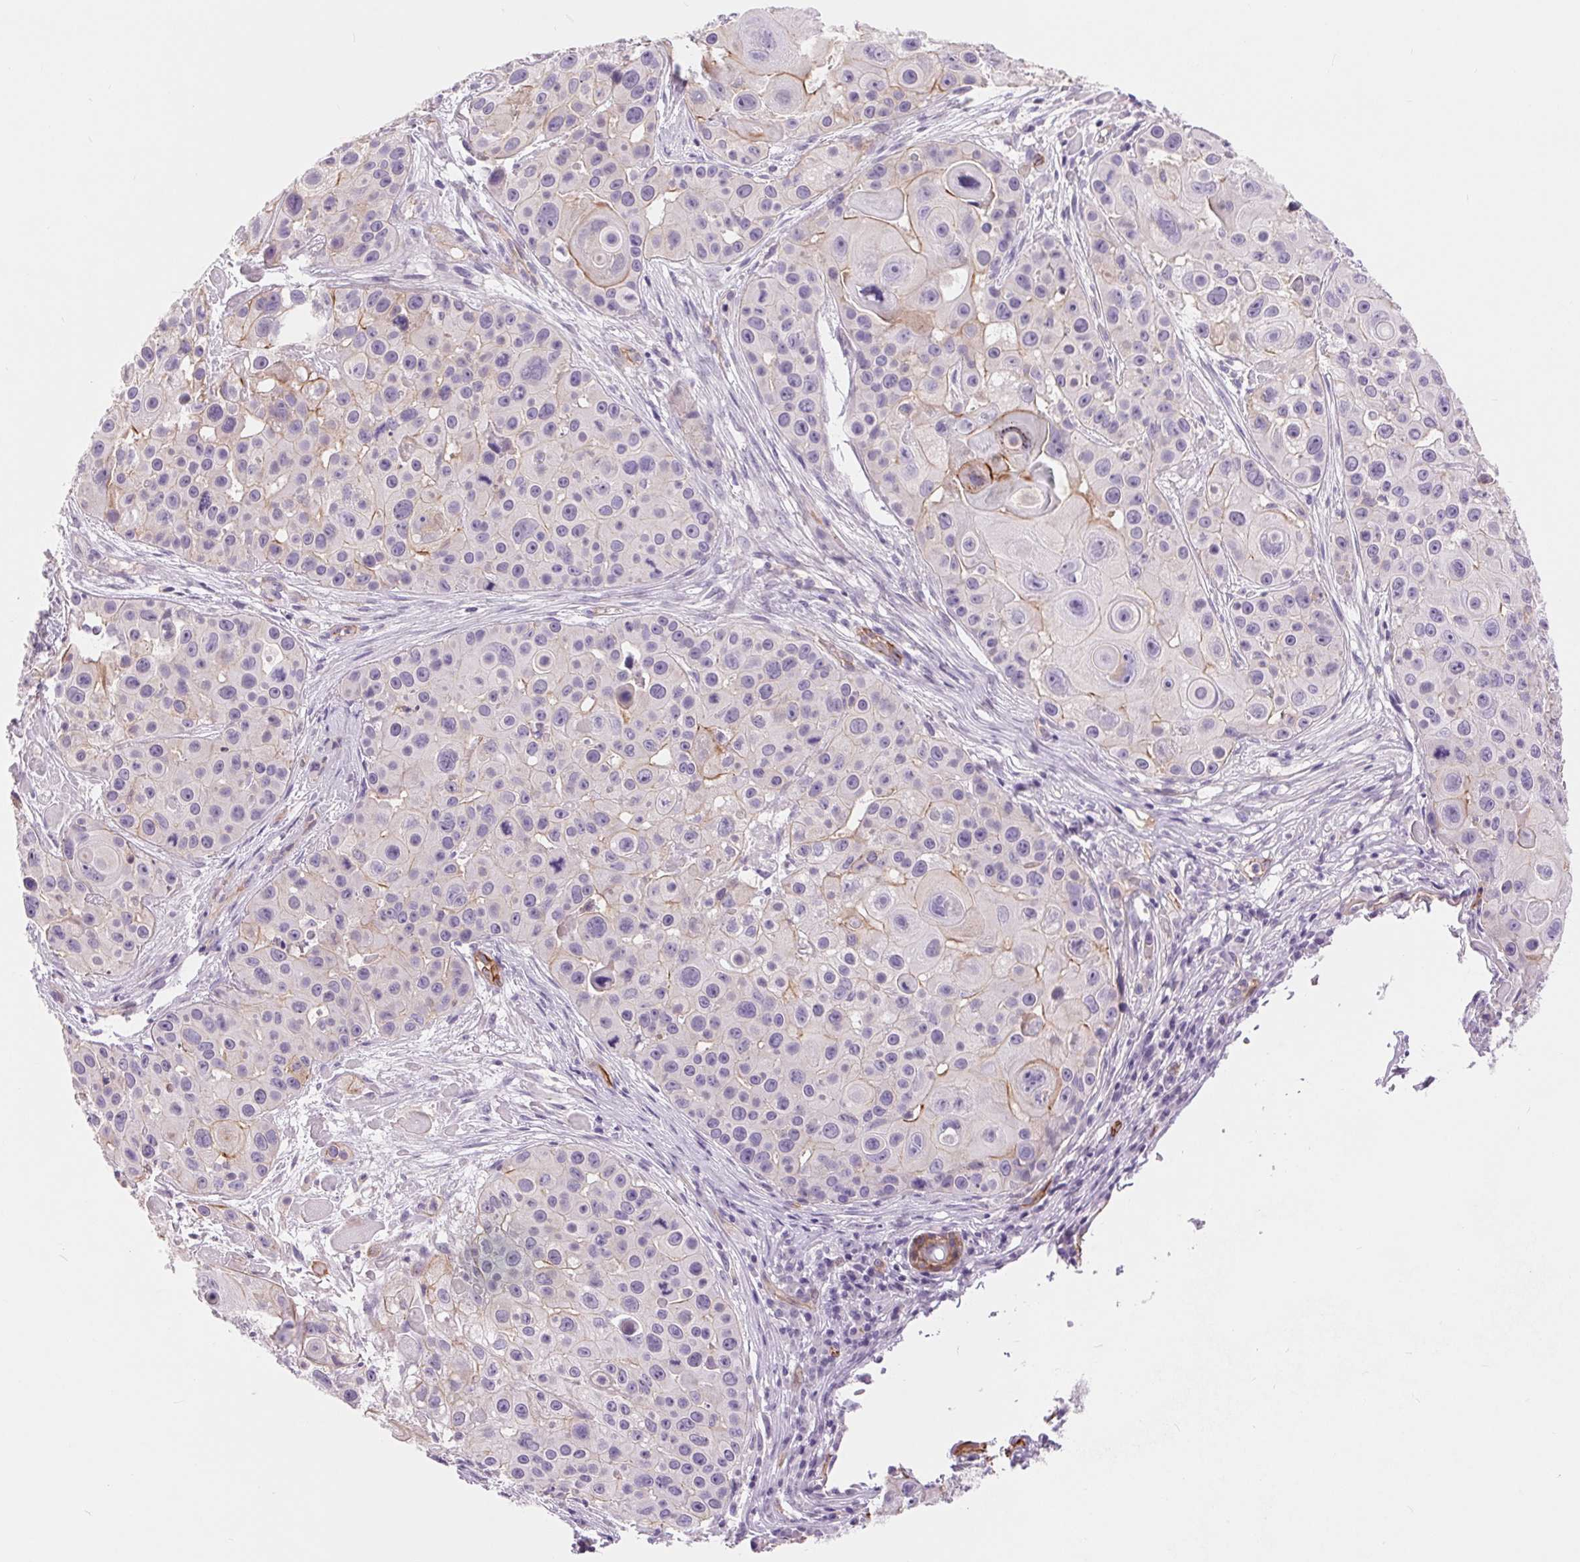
{"staining": {"intensity": "weak", "quantity": "<25%", "location": "cytoplasmic/membranous"}, "tissue": "skin cancer", "cell_type": "Tumor cells", "image_type": "cancer", "snomed": [{"axis": "morphology", "description": "Squamous cell carcinoma, NOS"}, {"axis": "topography", "description": "Skin"}], "caption": "Immunohistochemistry of skin squamous cell carcinoma demonstrates no staining in tumor cells.", "gene": "DIXDC1", "patient": {"sex": "male", "age": 92}}